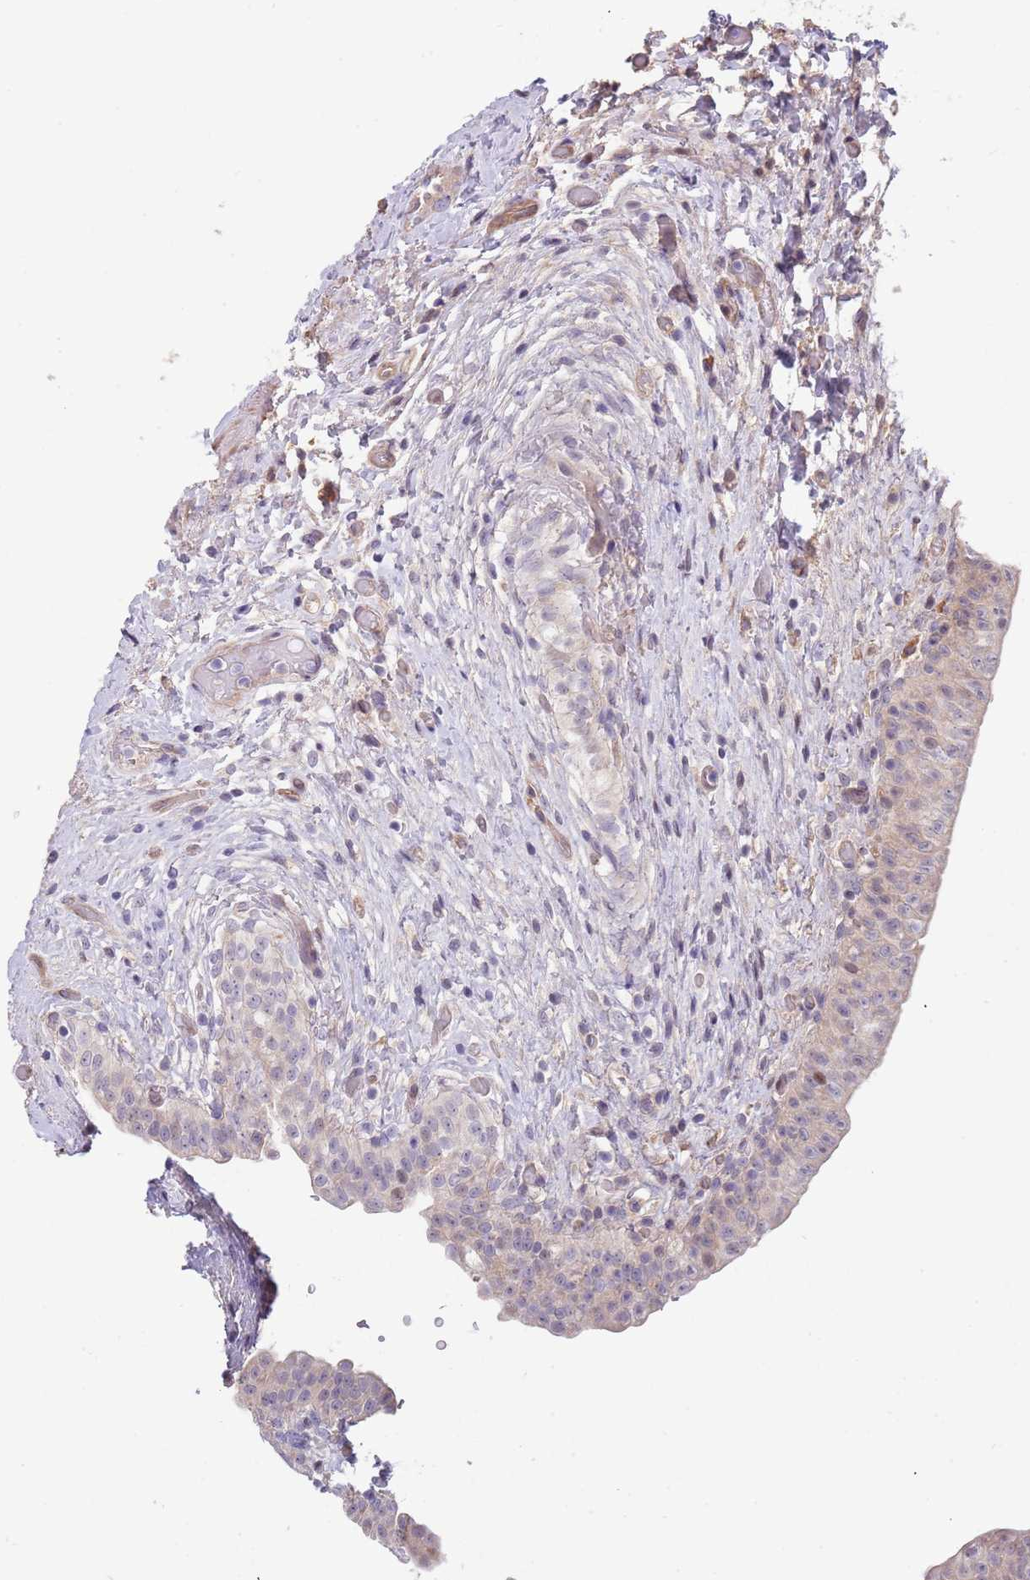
{"staining": {"intensity": "weak", "quantity": "<25%", "location": "cytoplasmic/membranous"}, "tissue": "urinary bladder", "cell_type": "Urothelial cells", "image_type": "normal", "snomed": [{"axis": "morphology", "description": "Normal tissue, NOS"}, {"axis": "topography", "description": "Urinary bladder"}], "caption": "Immunohistochemistry of normal human urinary bladder exhibits no positivity in urothelial cells.", "gene": "CABYR", "patient": {"sex": "male", "age": 69}}